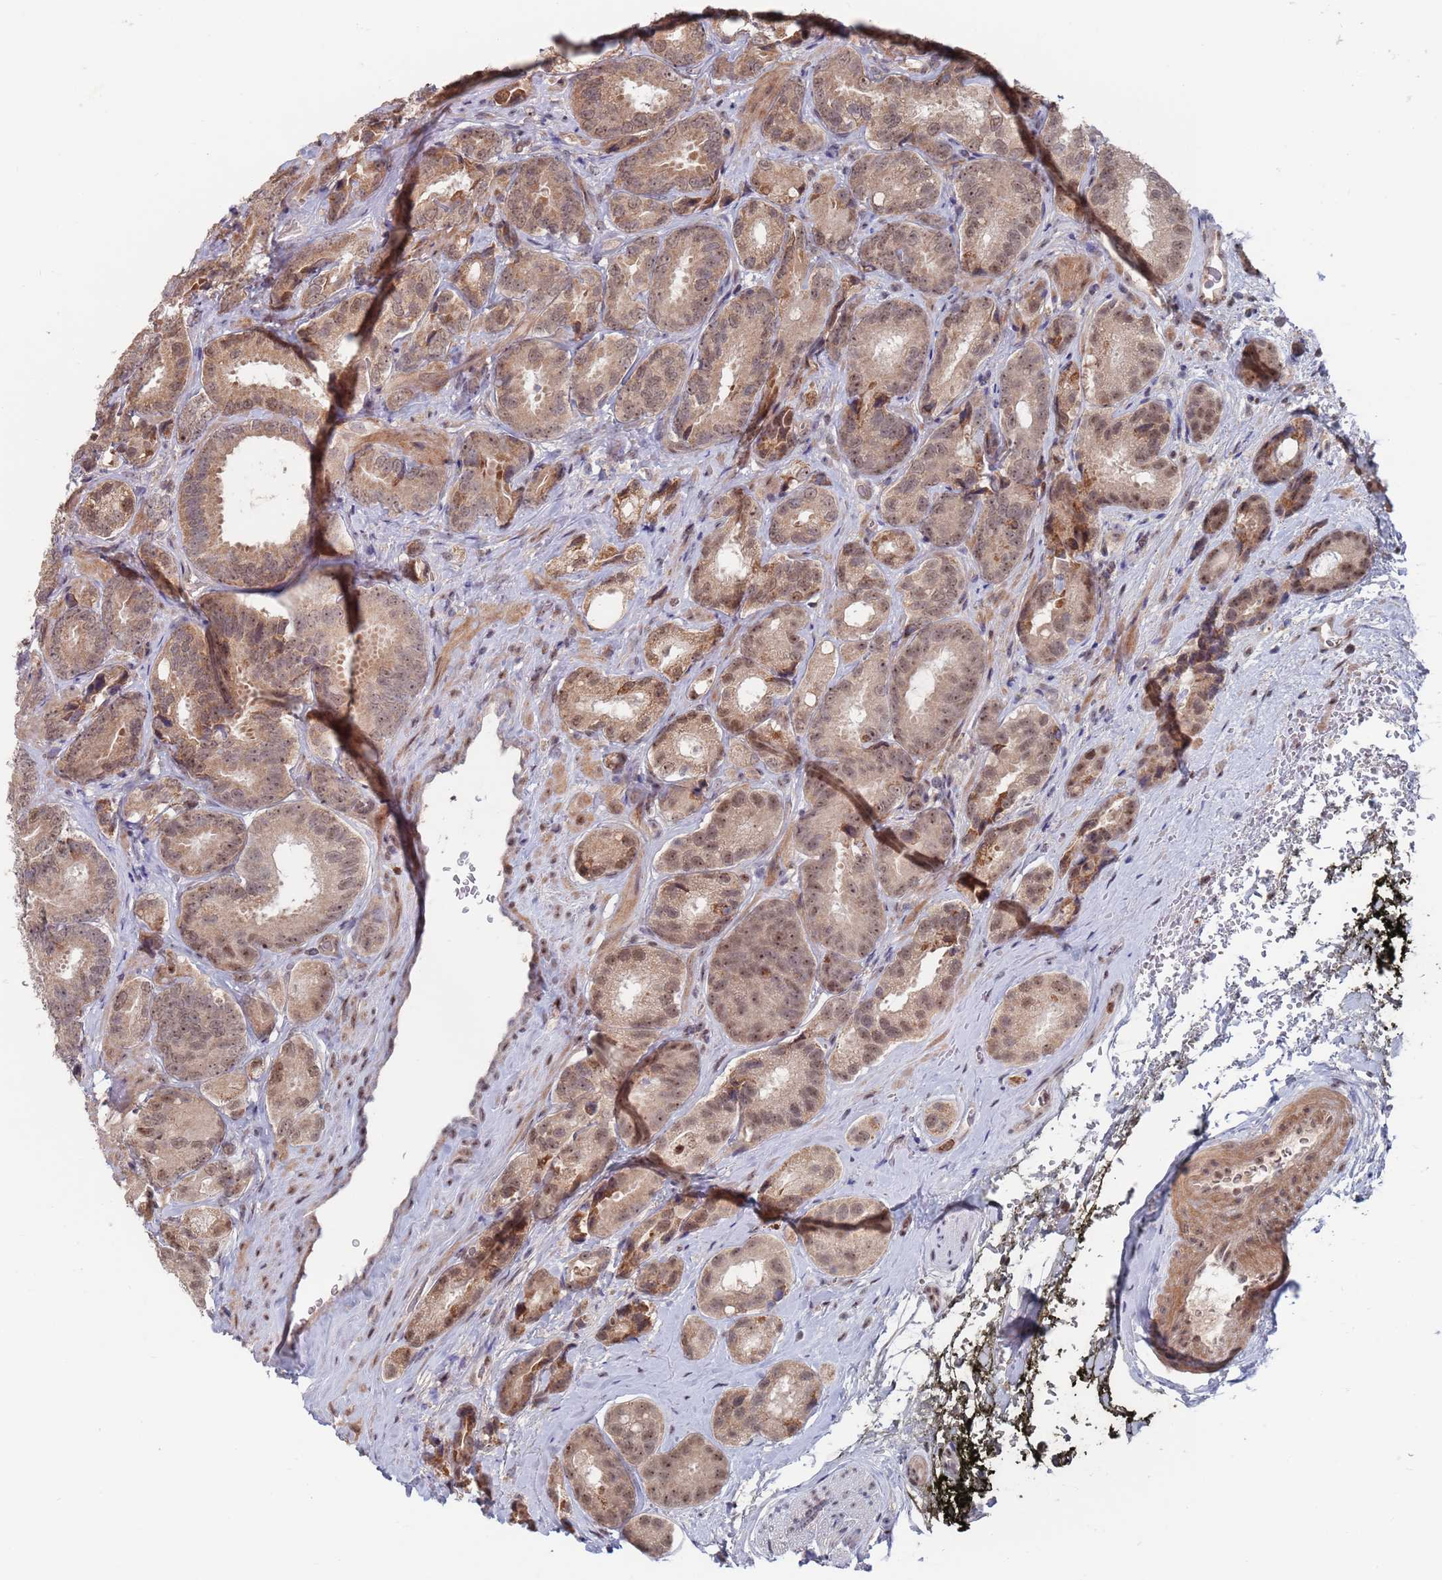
{"staining": {"intensity": "weak", "quantity": ">75%", "location": "cytoplasmic/membranous,nuclear"}, "tissue": "prostate cancer", "cell_type": "Tumor cells", "image_type": "cancer", "snomed": [{"axis": "morphology", "description": "Adenocarcinoma, High grade"}, {"axis": "topography", "description": "Prostate"}], "caption": "Prostate cancer tissue reveals weak cytoplasmic/membranous and nuclear staining in approximately >75% of tumor cells, visualized by immunohistochemistry. The protein is shown in brown color, while the nuclei are stained blue.", "gene": "RPP25", "patient": {"sex": "male", "age": 71}}